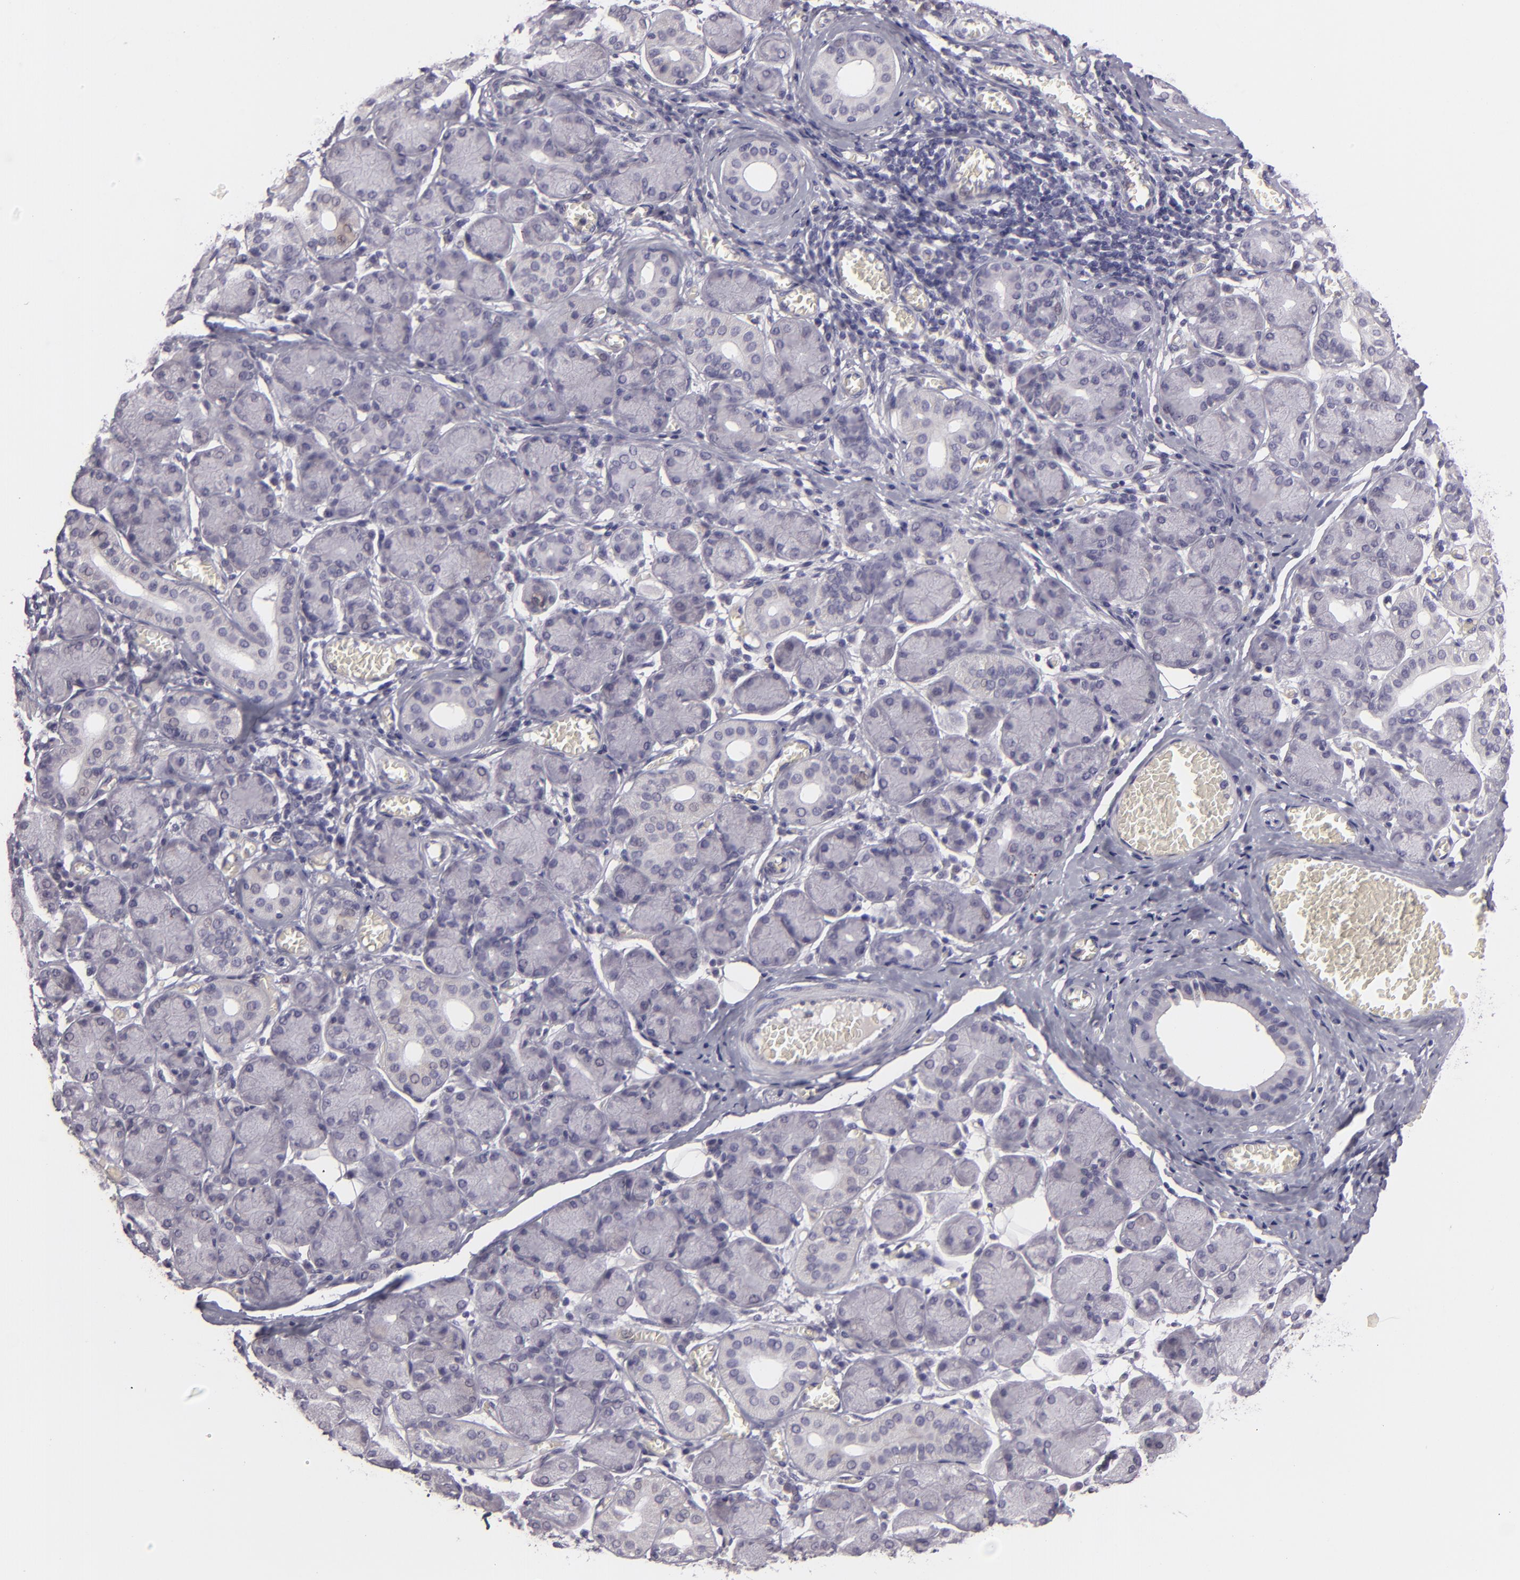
{"staining": {"intensity": "negative", "quantity": "none", "location": "none"}, "tissue": "salivary gland", "cell_type": "Glandular cells", "image_type": "normal", "snomed": [{"axis": "morphology", "description": "Normal tissue, NOS"}, {"axis": "topography", "description": "Salivary gland"}], "caption": "Image shows no protein expression in glandular cells of benign salivary gland. The staining was performed using DAB to visualize the protein expression in brown, while the nuclei were stained in blue with hematoxylin (Magnification: 20x).", "gene": "EGFL6", "patient": {"sex": "female", "age": 24}}